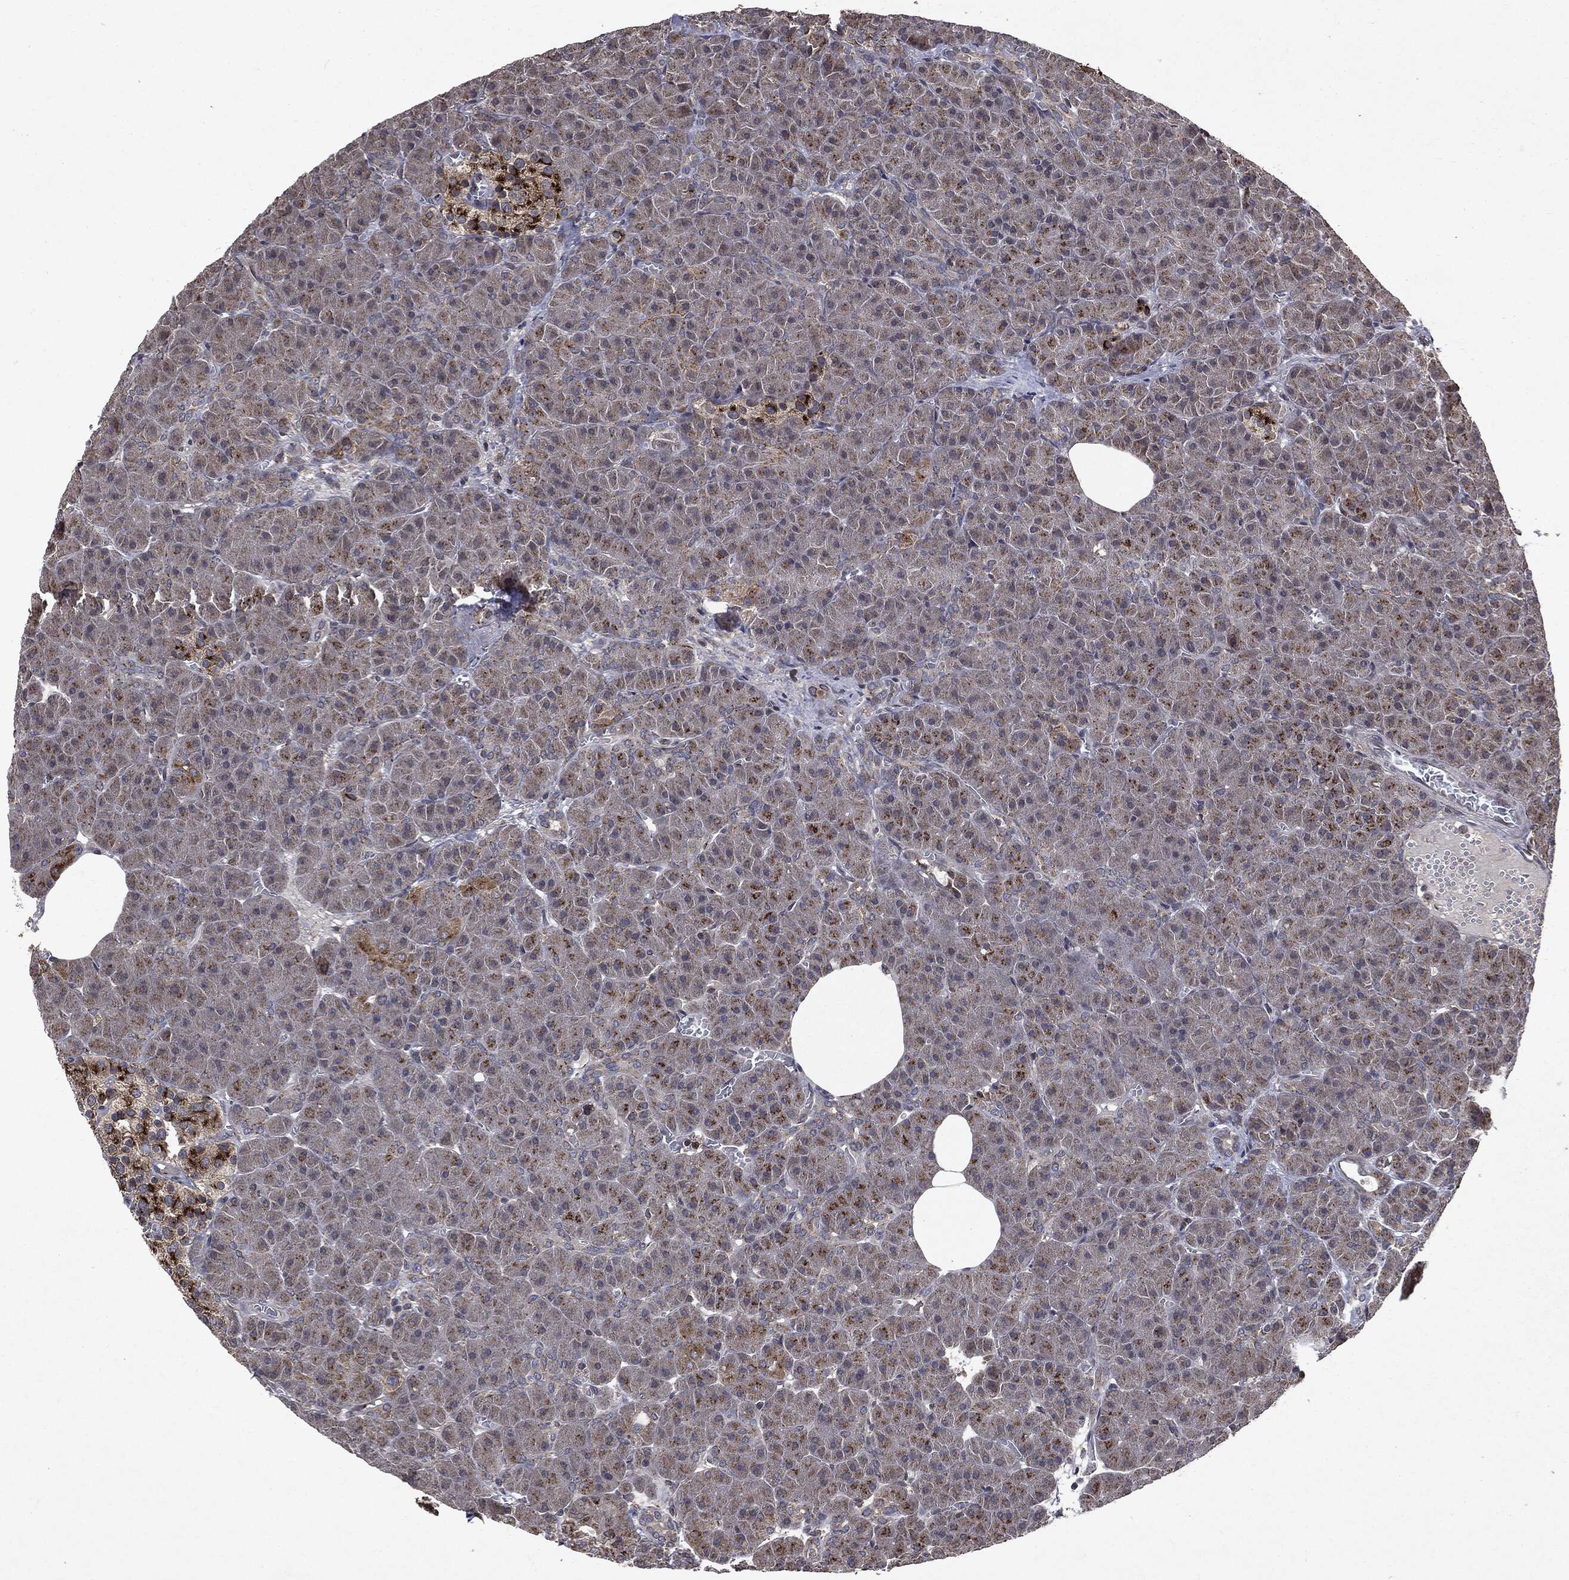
{"staining": {"intensity": "strong", "quantity": ">75%", "location": "cytoplasmic/membranous"}, "tissue": "pancreas", "cell_type": "Exocrine glandular cells", "image_type": "normal", "snomed": [{"axis": "morphology", "description": "Normal tissue, NOS"}, {"axis": "topography", "description": "Pancreas"}], "caption": "Strong cytoplasmic/membranous protein positivity is identified in about >75% of exocrine glandular cells in pancreas. The protein is stained brown, and the nuclei are stained in blue (DAB IHC with brightfield microscopy, high magnification).", "gene": "PLPPR2", "patient": {"sex": "male", "age": 61}}